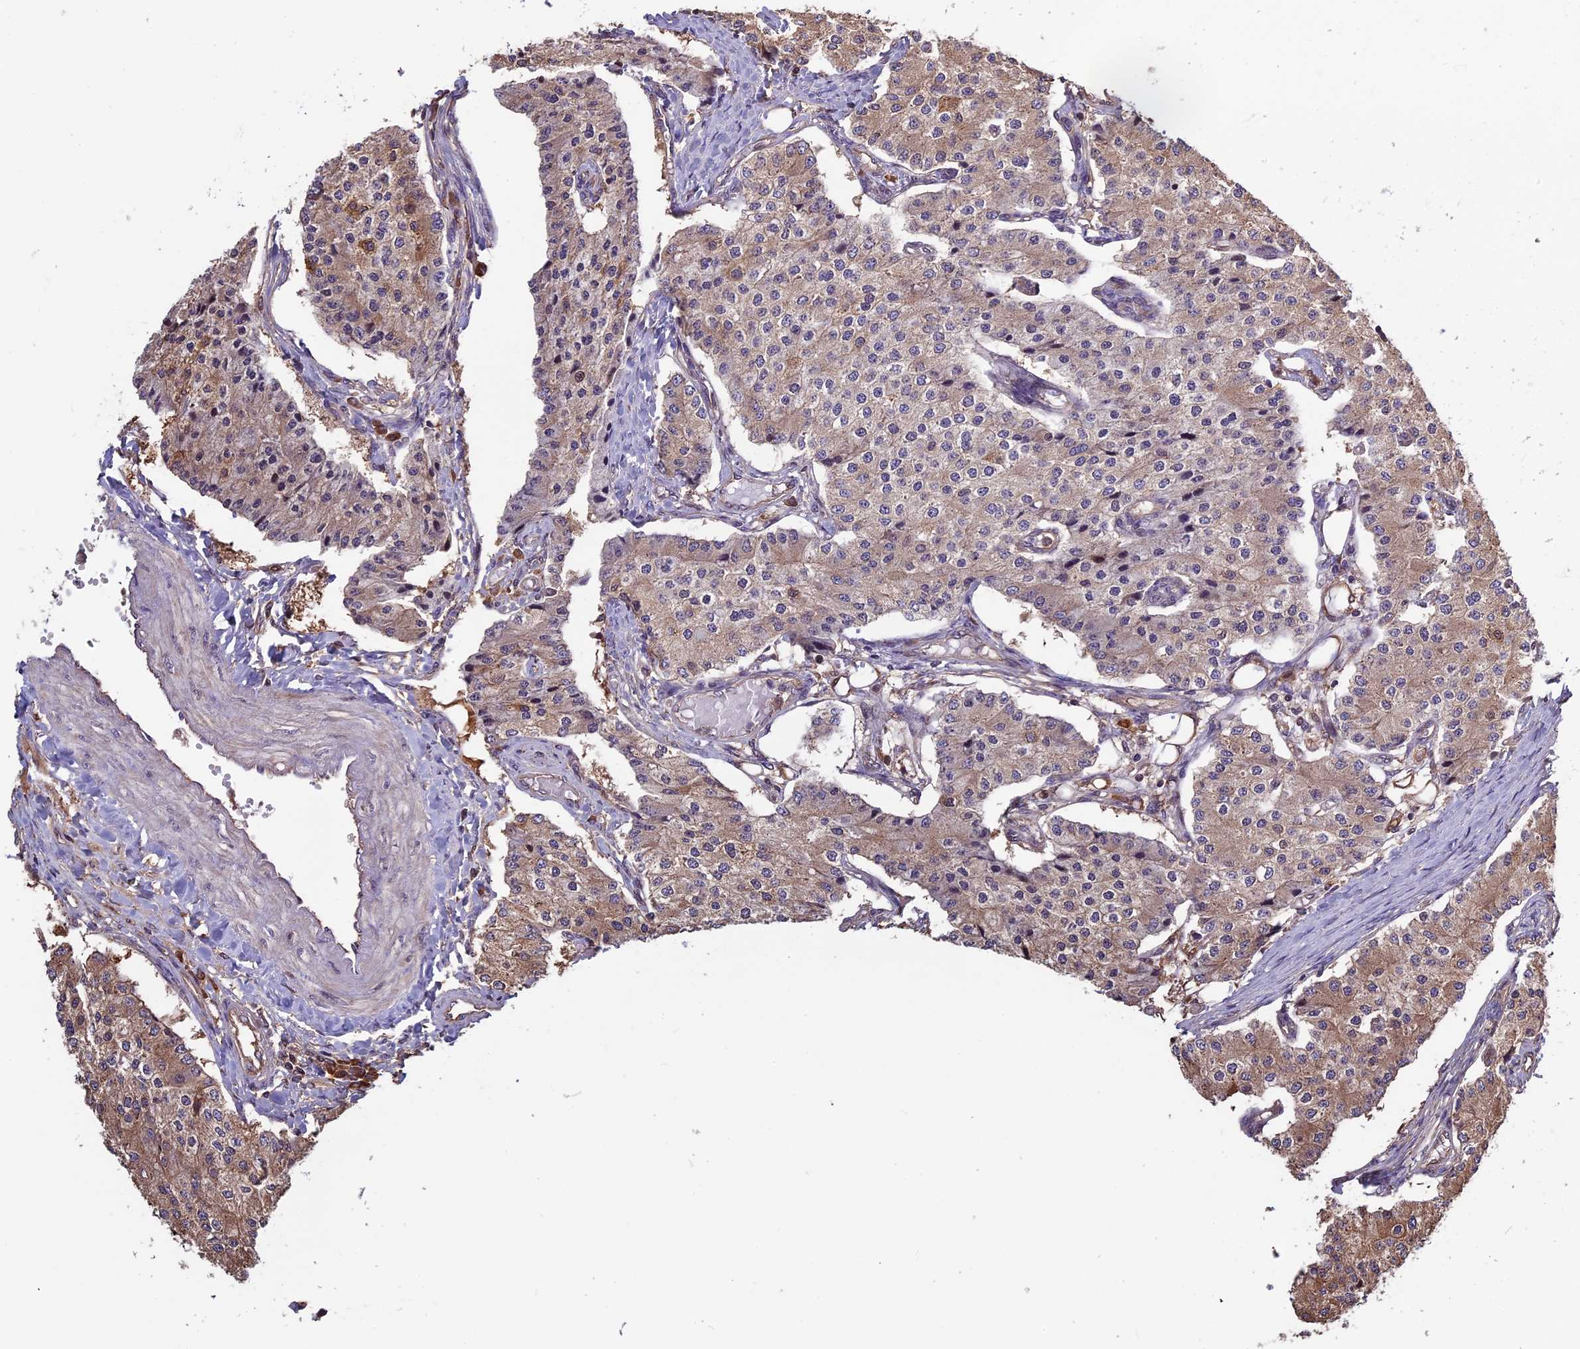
{"staining": {"intensity": "moderate", "quantity": "25%-75%", "location": "cytoplasmic/membranous"}, "tissue": "carcinoid", "cell_type": "Tumor cells", "image_type": "cancer", "snomed": [{"axis": "morphology", "description": "Carcinoid, malignant, NOS"}, {"axis": "topography", "description": "Colon"}], "caption": "A histopathology image of human carcinoid stained for a protein exhibits moderate cytoplasmic/membranous brown staining in tumor cells.", "gene": "VWA3A", "patient": {"sex": "female", "age": 52}}